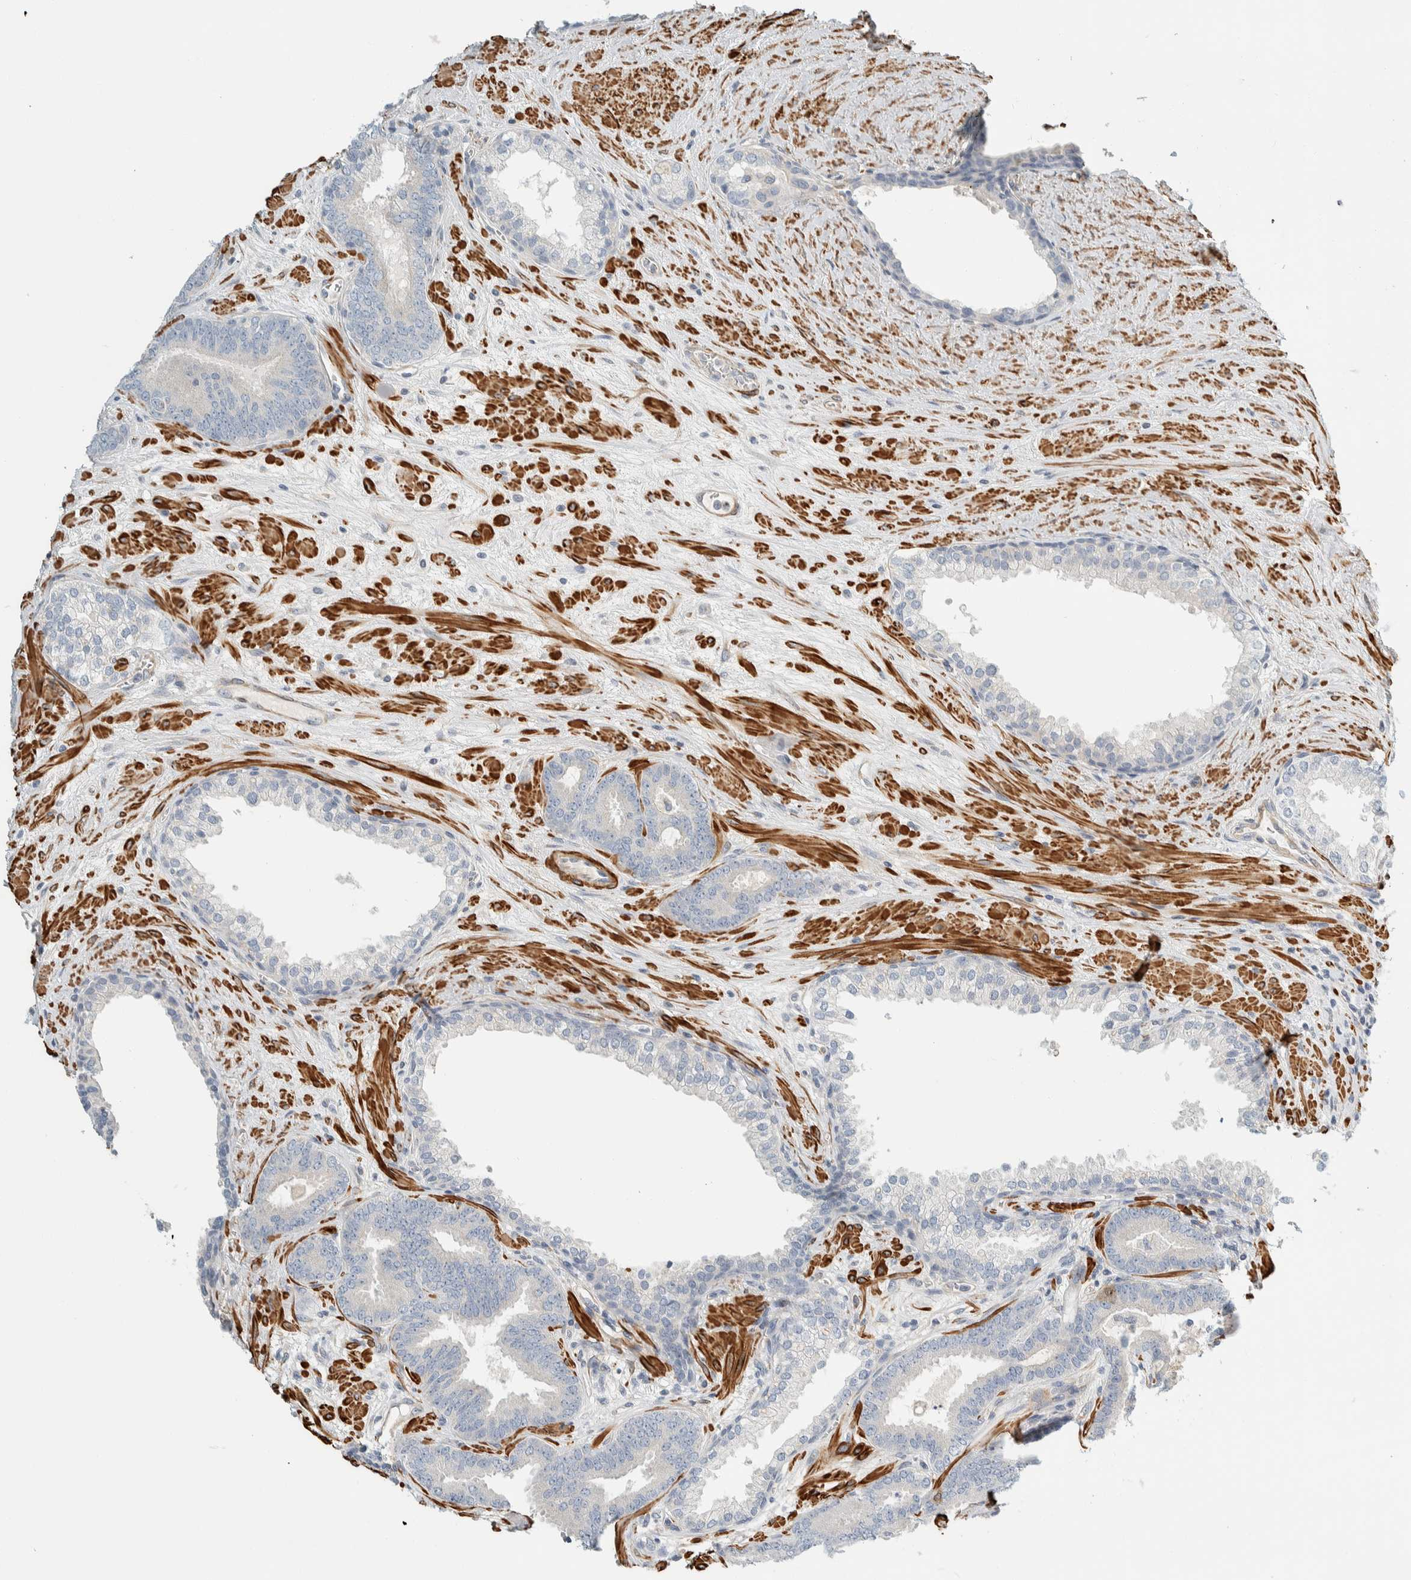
{"staining": {"intensity": "negative", "quantity": "none", "location": "none"}, "tissue": "prostate cancer", "cell_type": "Tumor cells", "image_type": "cancer", "snomed": [{"axis": "morphology", "description": "Adenocarcinoma, Low grade"}, {"axis": "topography", "description": "Prostate"}], "caption": "The image displays no significant staining in tumor cells of prostate cancer (adenocarcinoma (low-grade)).", "gene": "CDR2", "patient": {"sex": "male", "age": 62}}